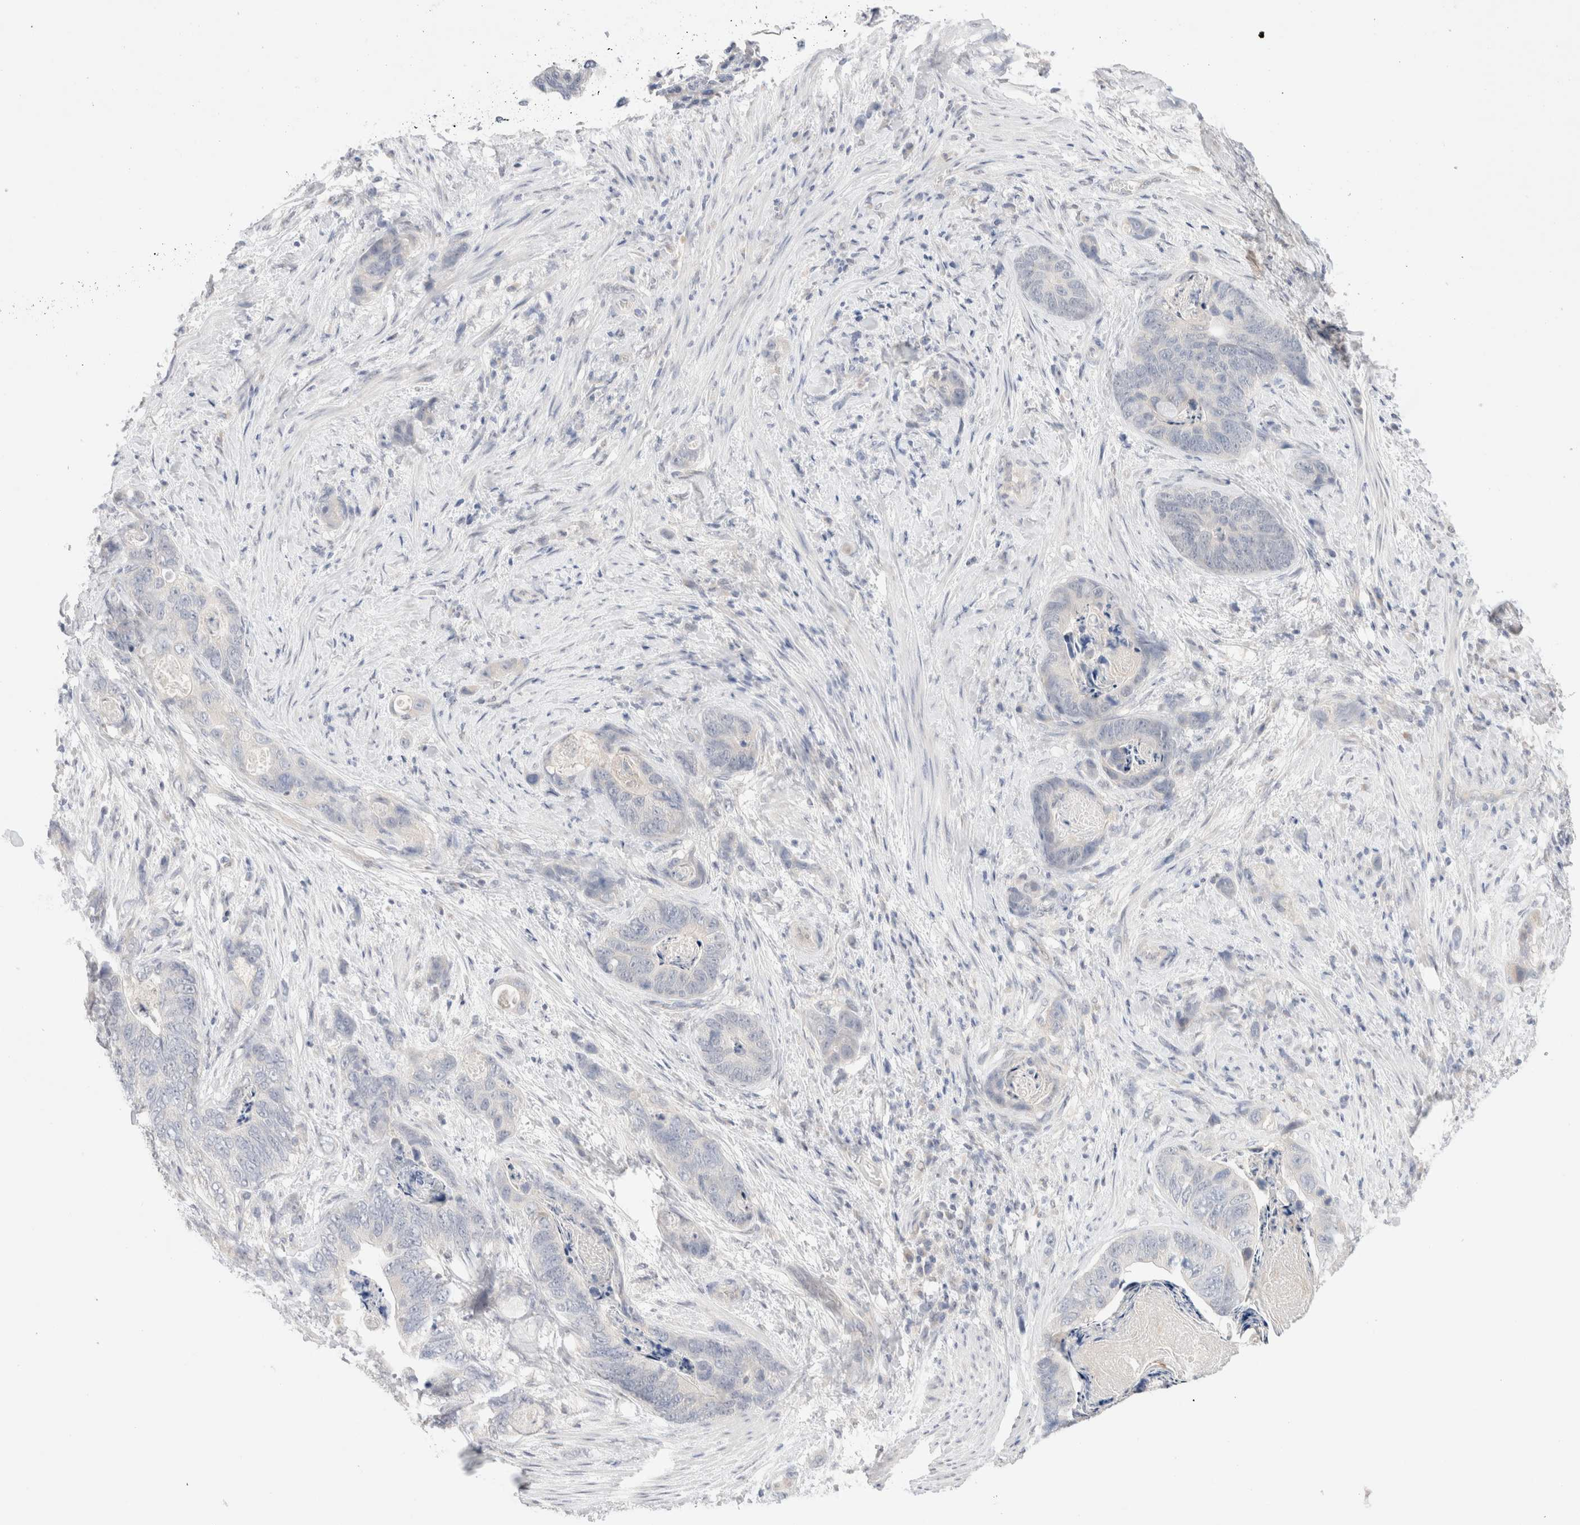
{"staining": {"intensity": "negative", "quantity": "none", "location": "none"}, "tissue": "stomach cancer", "cell_type": "Tumor cells", "image_type": "cancer", "snomed": [{"axis": "morphology", "description": "Normal tissue, NOS"}, {"axis": "morphology", "description": "Adenocarcinoma, NOS"}, {"axis": "topography", "description": "Stomach"}], "caption": "A photomicrograph of adenocarcinoma (stomach) stained for a protein displays no brown staining in tumor cells.", "gene": "SPATA20", "patient": {"sex": "female", "age": 89}}